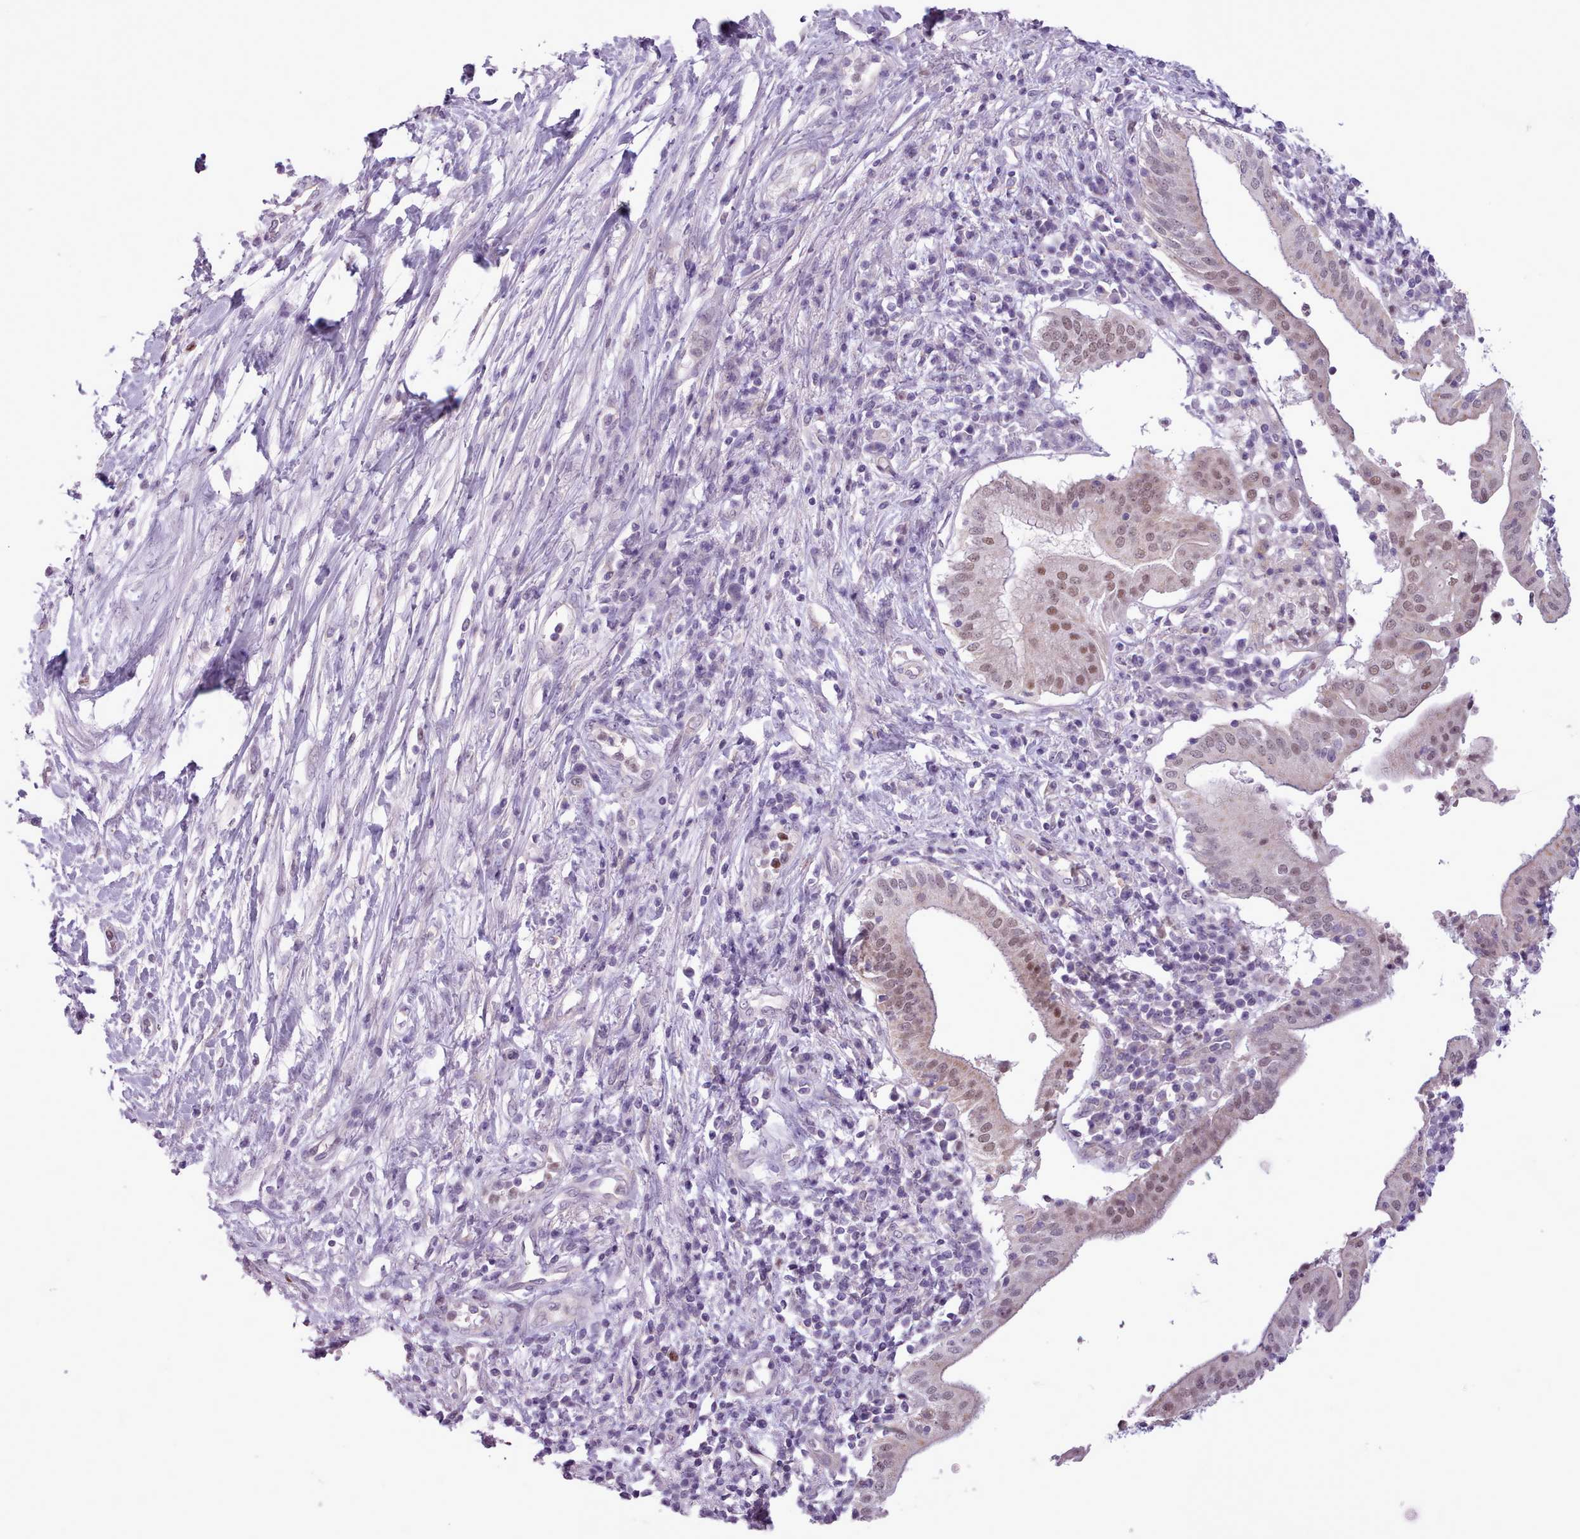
{"staining": {"intensity": "moderate", "quantity": "25%-75%", "location": "nuclear"}, "tissue": "pancreatic cancer", "cell_type": "Tumor cells", "image_type": "cancer", "snomed": [{"axis": "morphology", "description": "Adenocarcinoma, NOS"}, {"axis": "topography", "description": "Pancreas"}], "caption": "The immunohistochemical stain shows moderate nuclear staining in tumor cells of adenocarcinoma (pancreatic) tissue.", "gene": "SLURP1", "patient": {"sex": "male", "age": 68}}